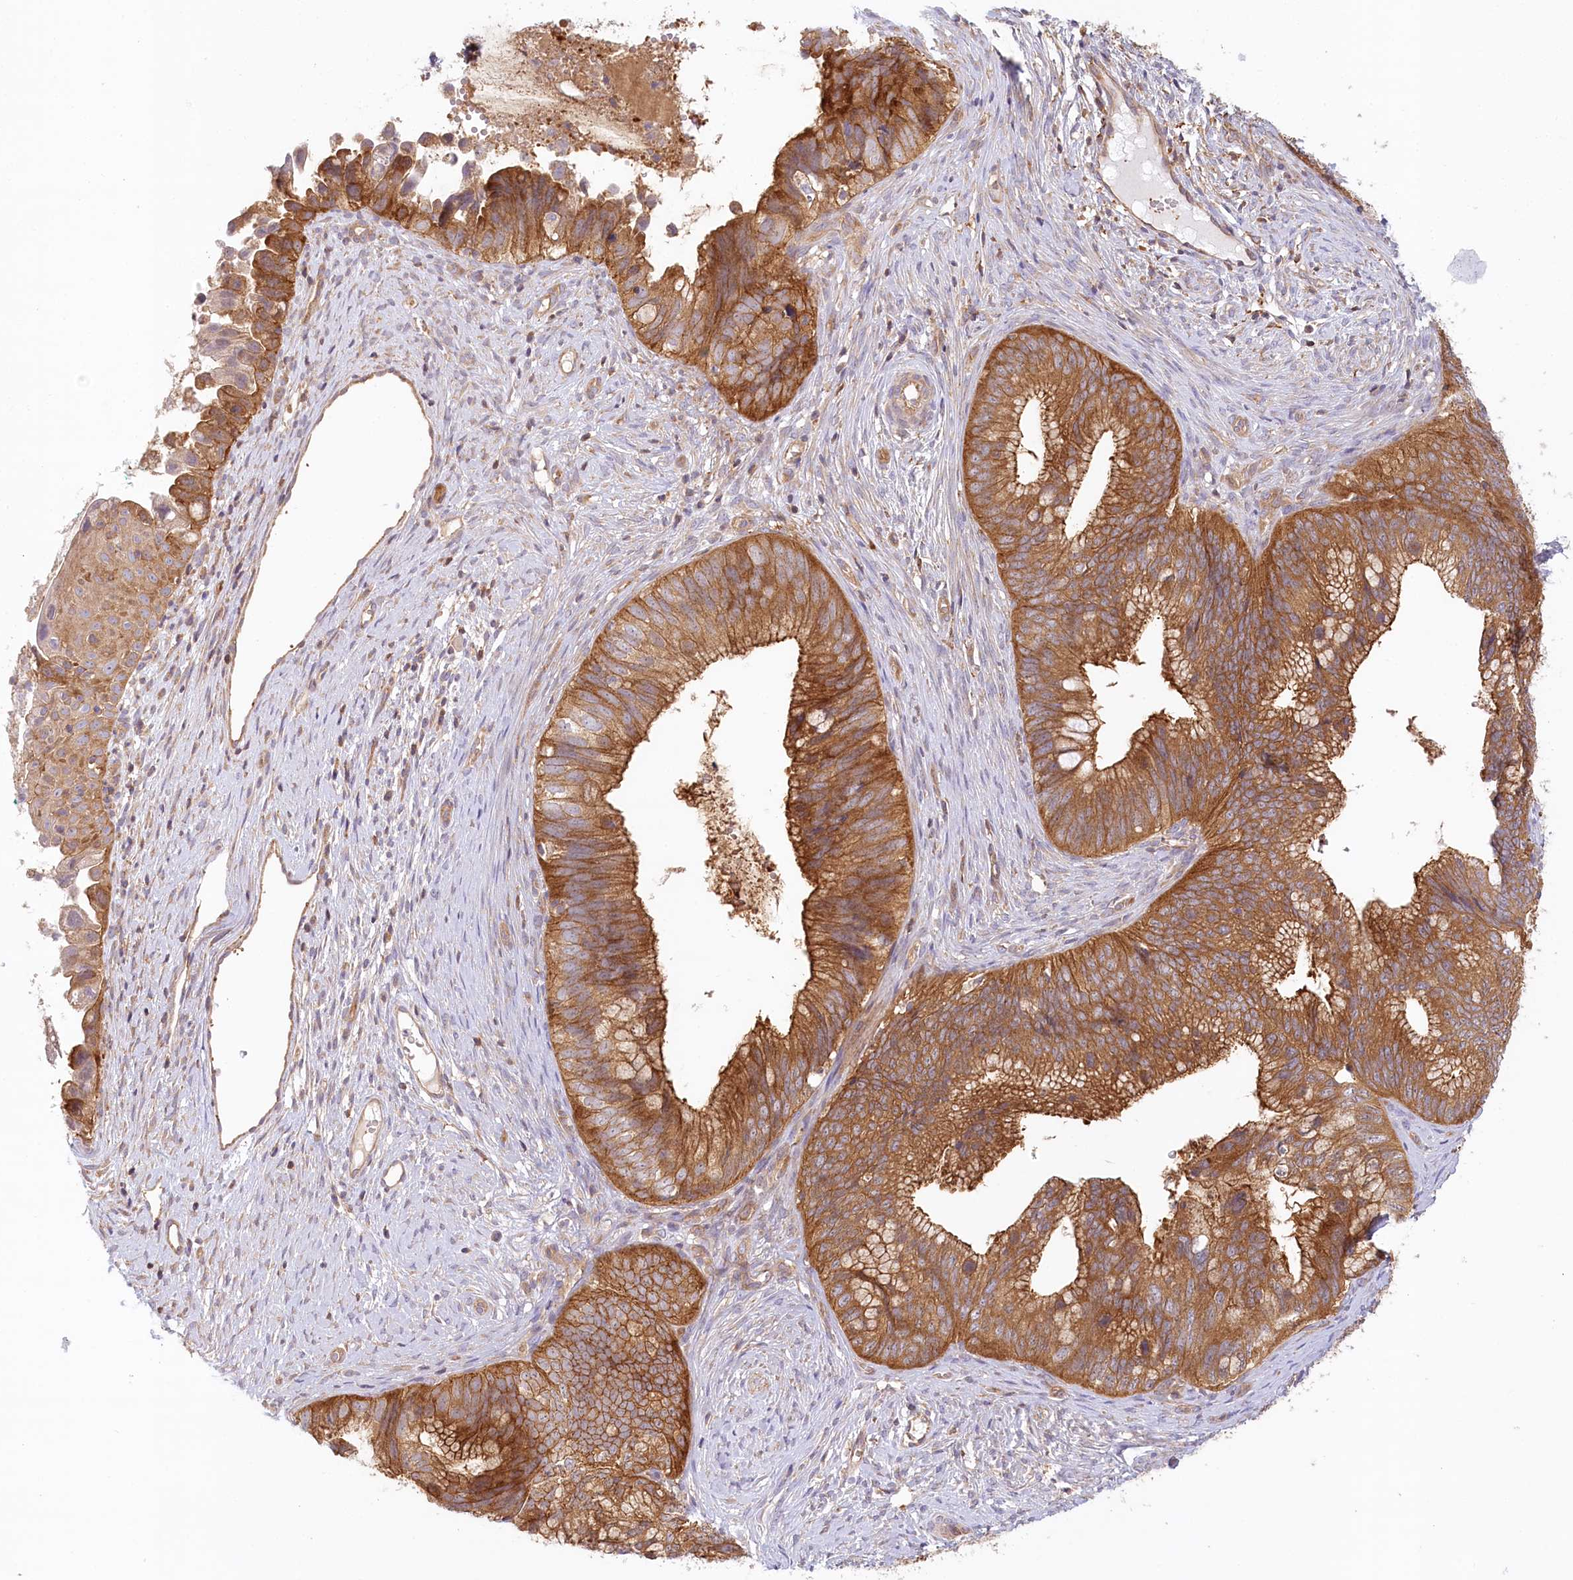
{"staining": {"intensity": "strong", "quantity": ">75%", "location": "cytoplasmic/membranous"}, "tissue": "cervical cancer", "cell_type": "Tumor cells", "image_type": "cancer", "snomed": [{"axis": "morphology", "description": "Adenocarcinoma, NOS"}, {"axis": "topography", "description": "Cervix"}], "caption": "Human cervical cancer stained with a brown dye displays strong cytoplasmic/membranous positive positivity in about >75% of tumor cells.", "gene": "UMPS", "patient": {"sex": "female", "age": 42}}